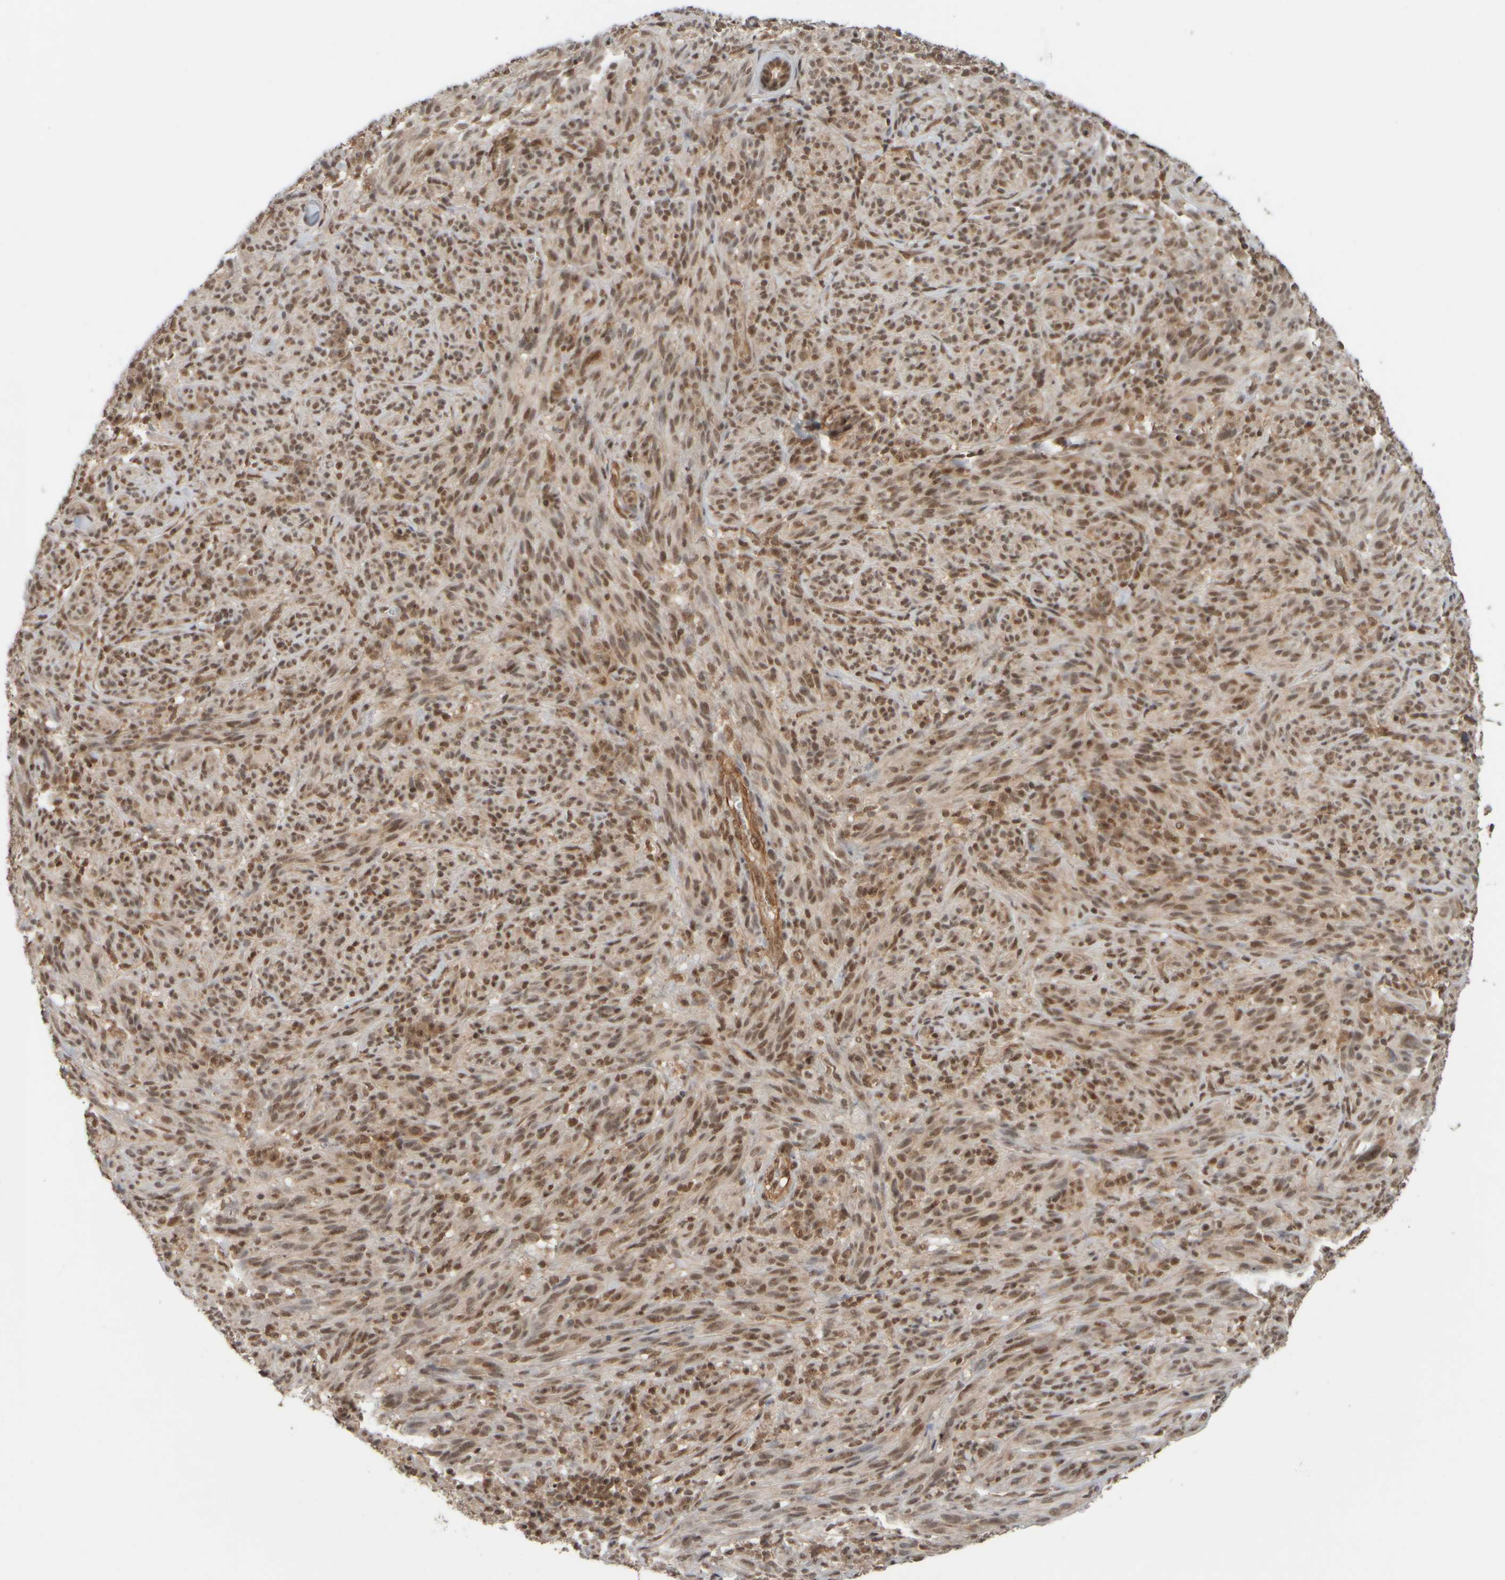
{"staining": {"intensity": "moderate", "quantity": ">75%", "location": "nuclear"}, "tissue": "melanoma", "cell_type": "Tumor cells", "image_type": "cancer", "snomed": [{"axis": "morphology", "description": "Malignant melanoma, NOS"}, {"axis": "topography", "description": "Skin of head"}], "caption": "Human malignant melanoma stained for a protein (brown) displays moderate nuclear positive staining in about >75% of tumor cells.", "gene": "SYNRG", "patient": {"sex": "male", "age": 96}}